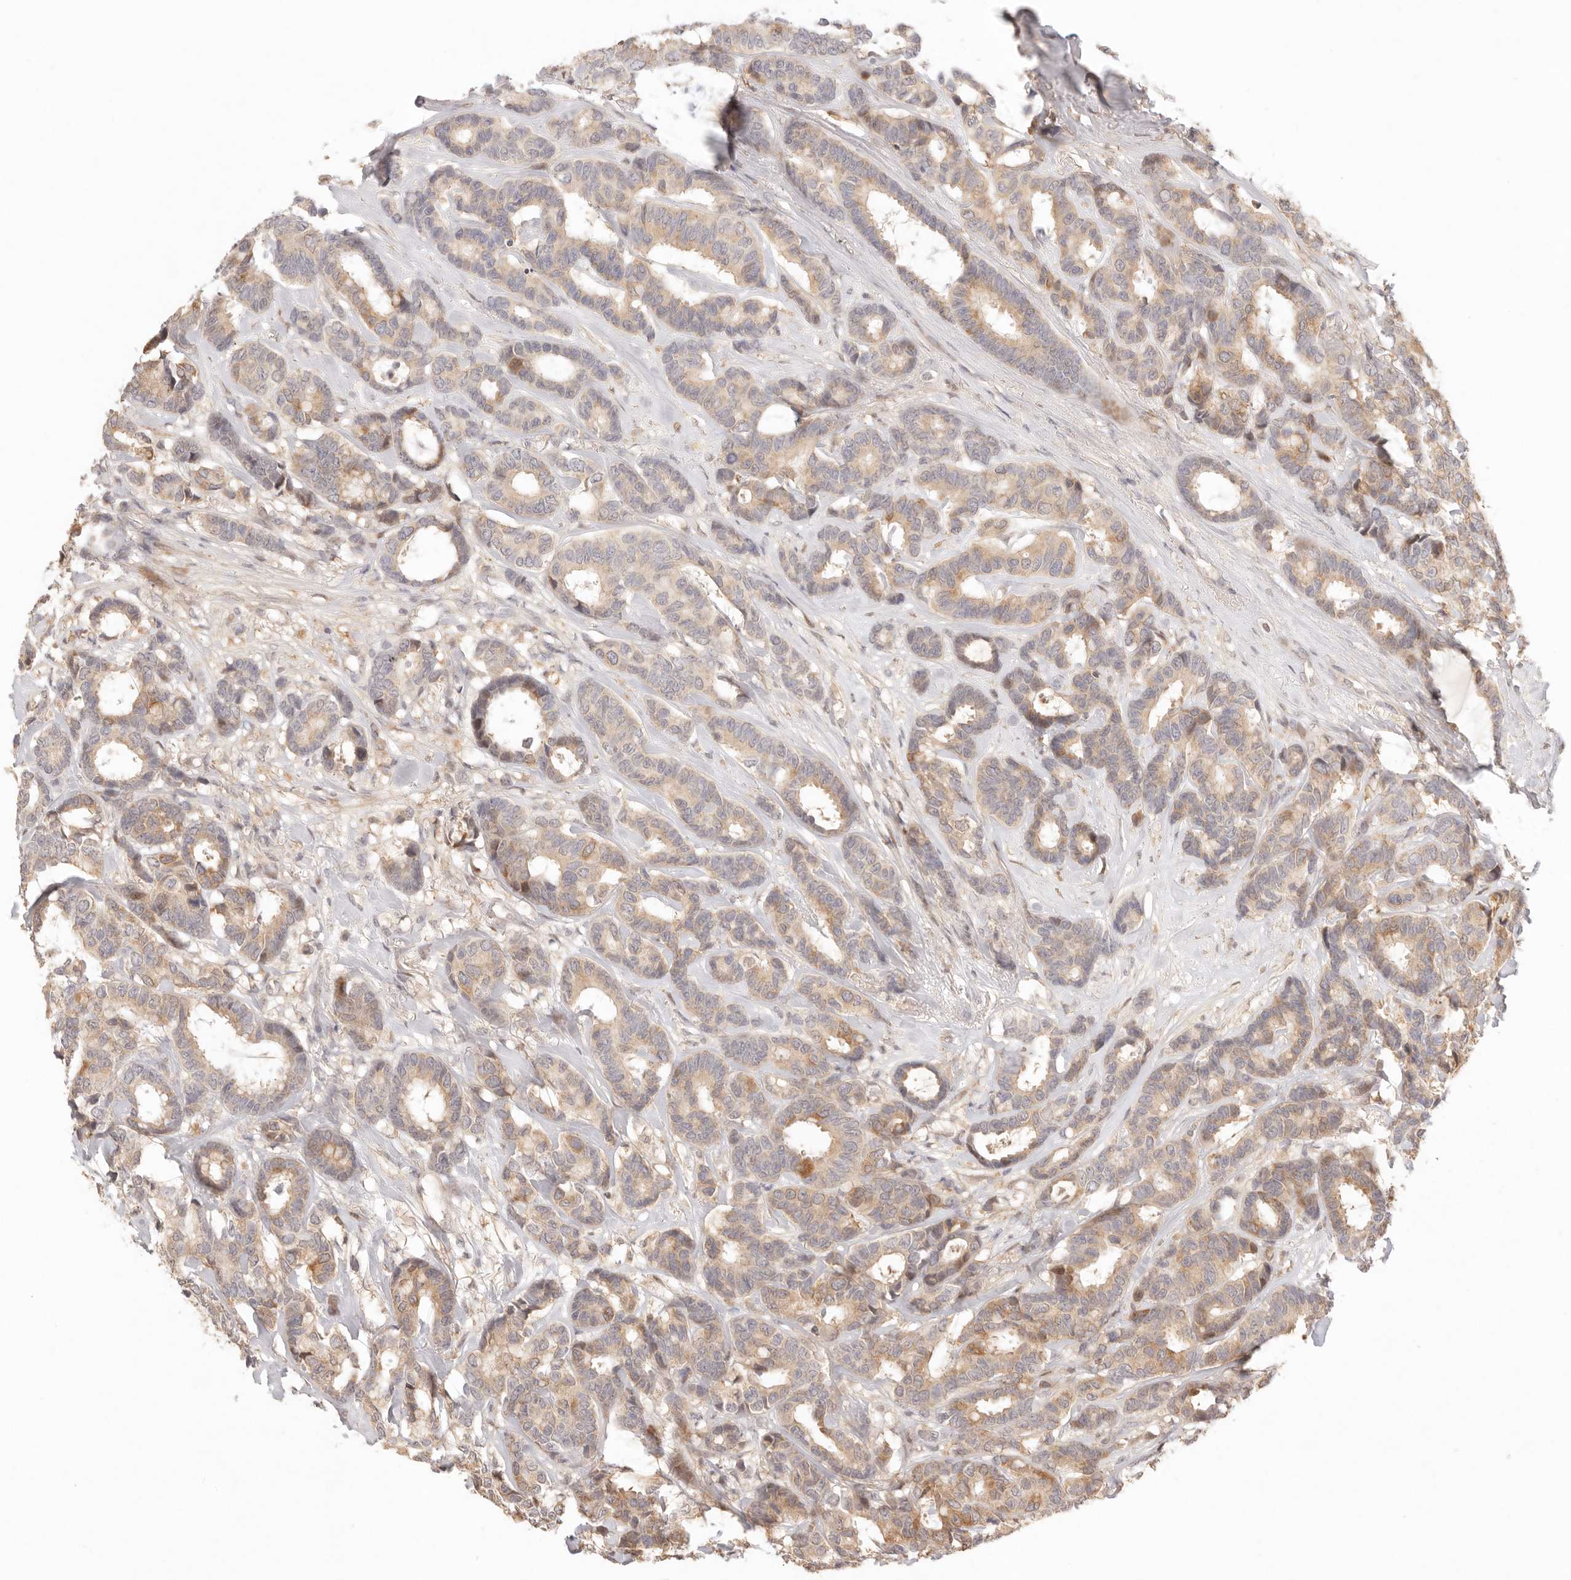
{"staining": {"intensity": "moderate", "quantity": "25%-75%", "location": "cytoplasmic/membranous"}, "tissue": "breast cancer", "cell_type": "Tumor cells", "image_type": "cancer", "snomed": [{"axis": "morphology", "description": "Duct carcinoma"}, {"axis": "topography", "description": "Breast"}], "caption": "Immunohistochemical staining of invasive ductal carcinoma (breast) demonstrates medium levels of moderate cytoplasmic/membranous protein staining in approximately 25%-75% of tumor cells.", "gene": "PHLDA3", "patient": {"sex": "female", "age": 87}}